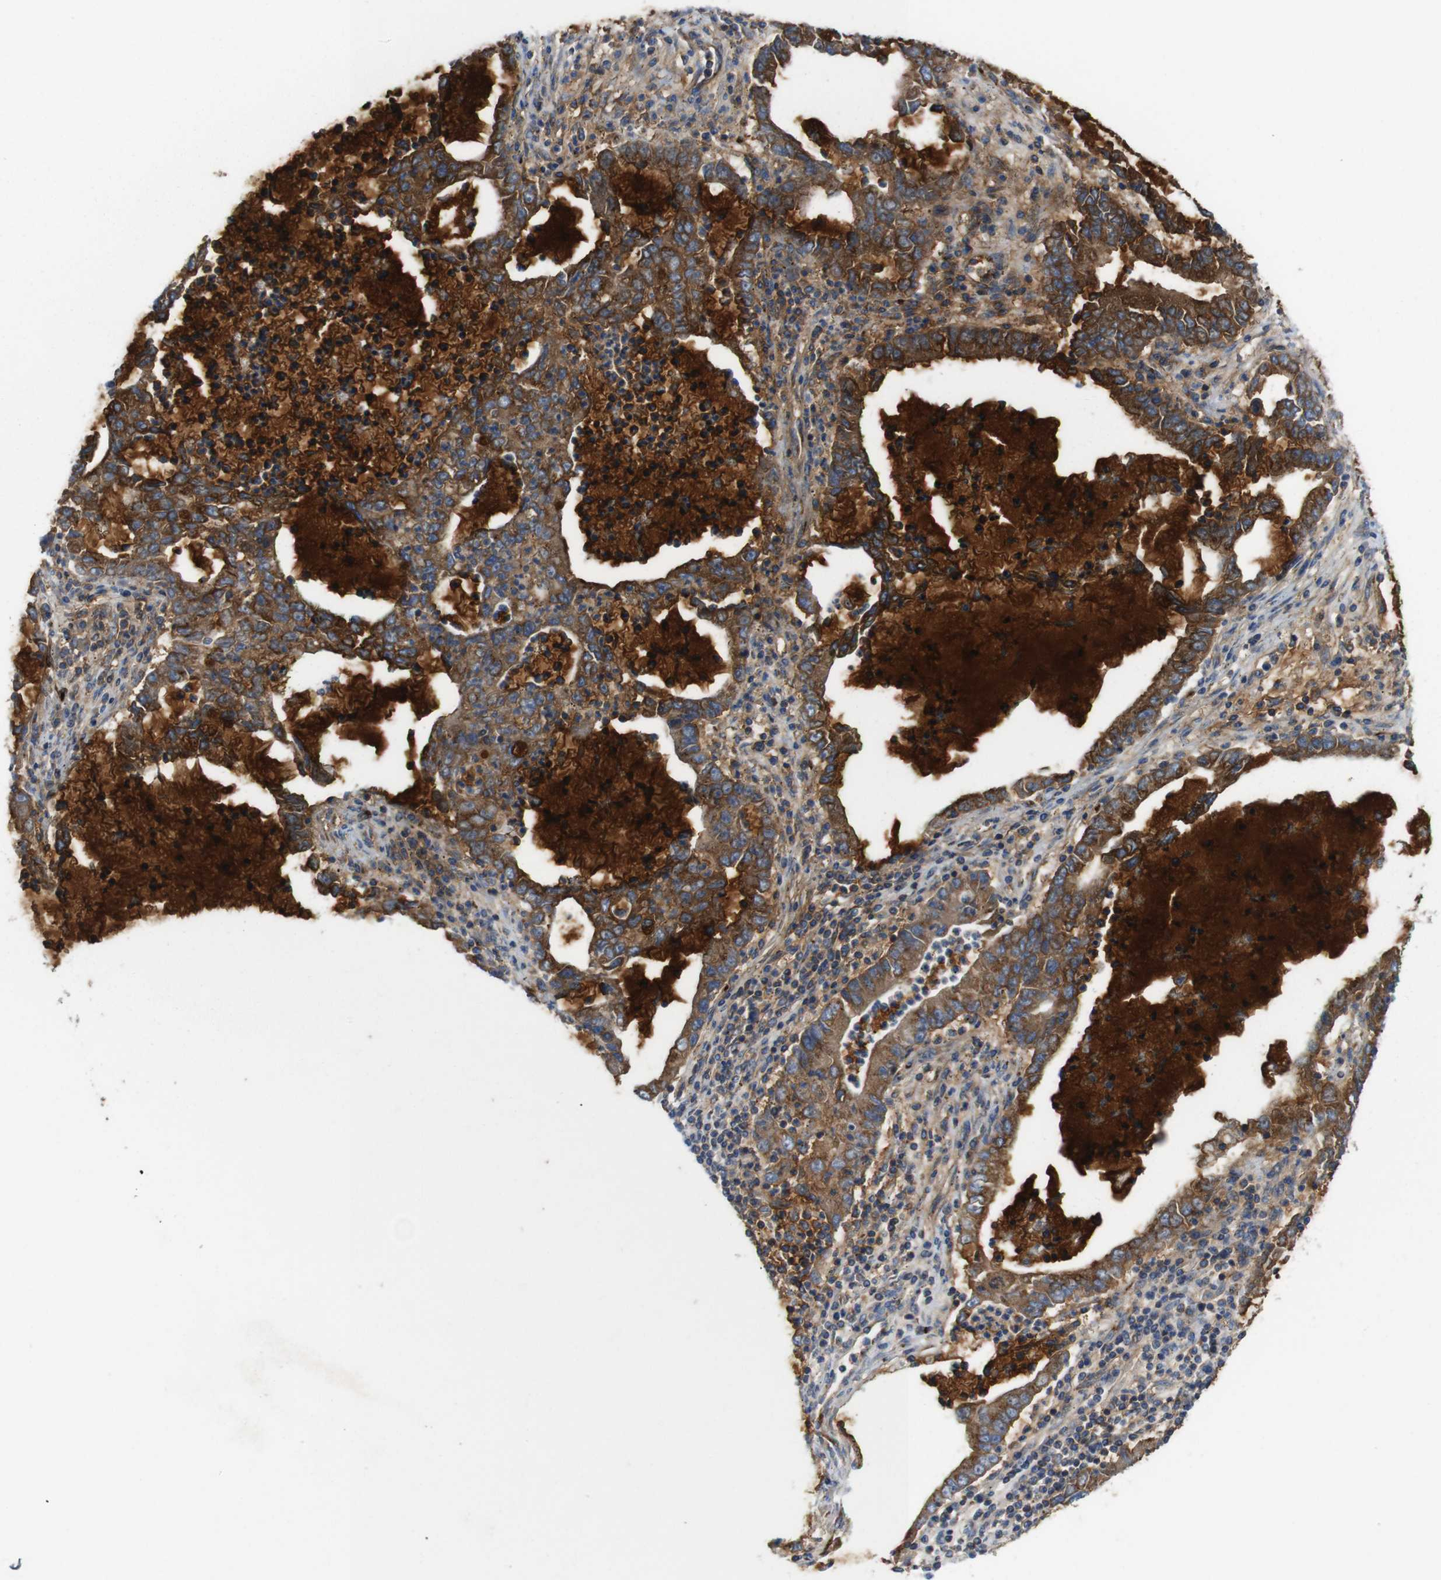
{"staining": {"intensity": "moderate", "quantity": ">75%", "location": "cytoplasmic/membranous"}, "tissue": "lung cancer", "cell_type": "Tumor cells", "image_type": "cancer", "snomed": [{"axis": "morphology", "description": "Adenocarcinoma, NOS"}, {"axis": "topography", "description": "Lung"}], "caption": "High-magnification brightfield microscopy of lung cancer stained with DAB (3,3'-diaminobenzidine) (brown) and counterstained with hematoxylin (blue). tumor cells exhibit moderate cytoplasmic/membranous staining is seen in approximately>75% of cells.", "gene": "EFCAB14", "patient": {"sex": "female", "age": 51}}